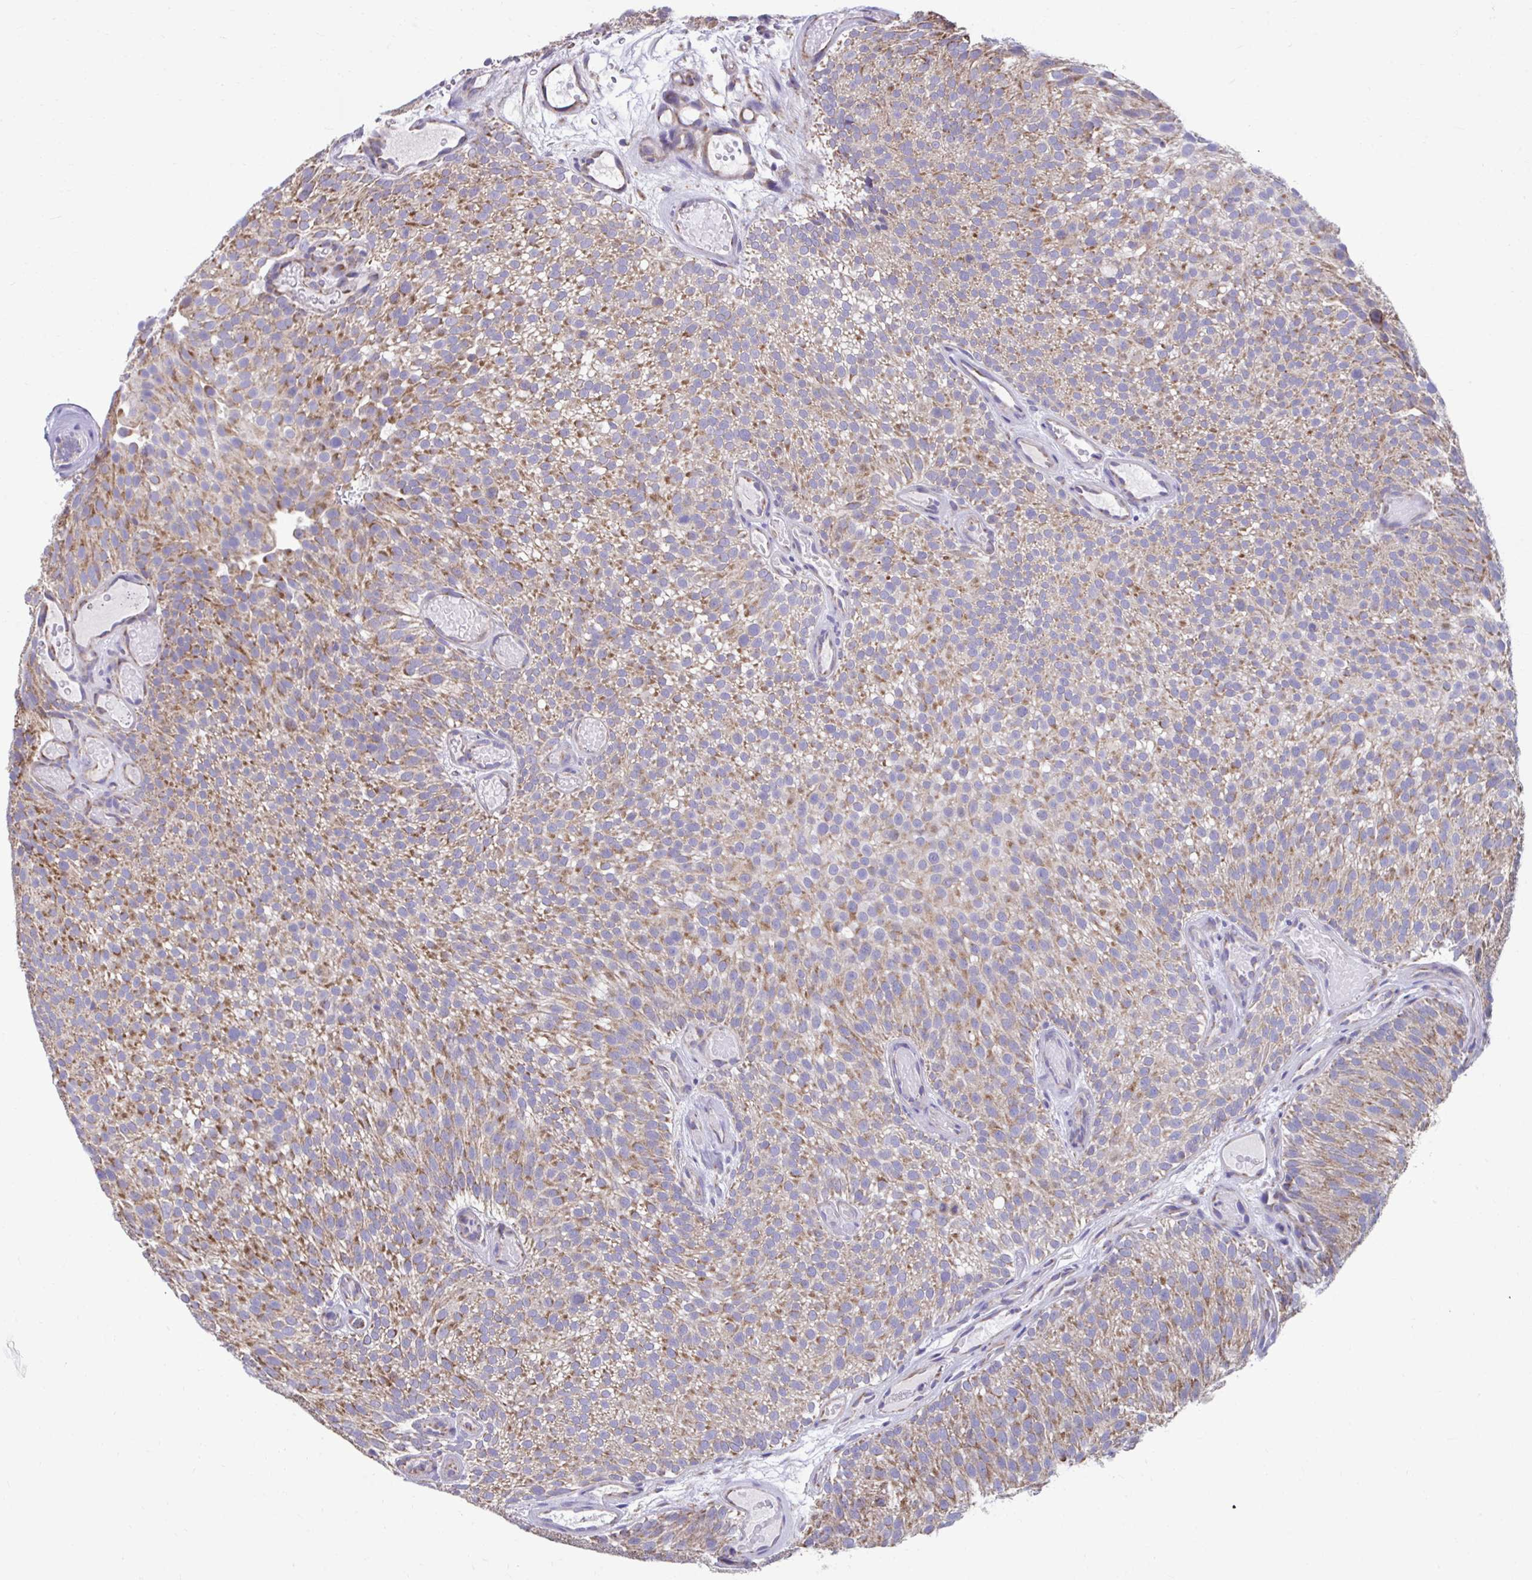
{"staining": {"intensity": "moderate", "quantity": ">75%", "location": "cytoplasmic/membranous"}, "tissue": "urothelial cancer", "cell_type": "Tumor cells", "image_type": "cancer", "snomed": [{"axis": "morphology", "description": "Urothelial carcinoma, Low grade"}, {"axis": "topography", "description": "Urinary bladder"}], "caption": "A brown stain highlights moderate cytoplasmic/membranous staining of a protein in human low-grade urothelial carcinoma tumor cells. (Stains: DAB in brown, nuclei in blue, Microscopy: brightfield microscopy at high magnification).", "gene": "LINGO4", "patient": {"sex": "male", "age": 78}}